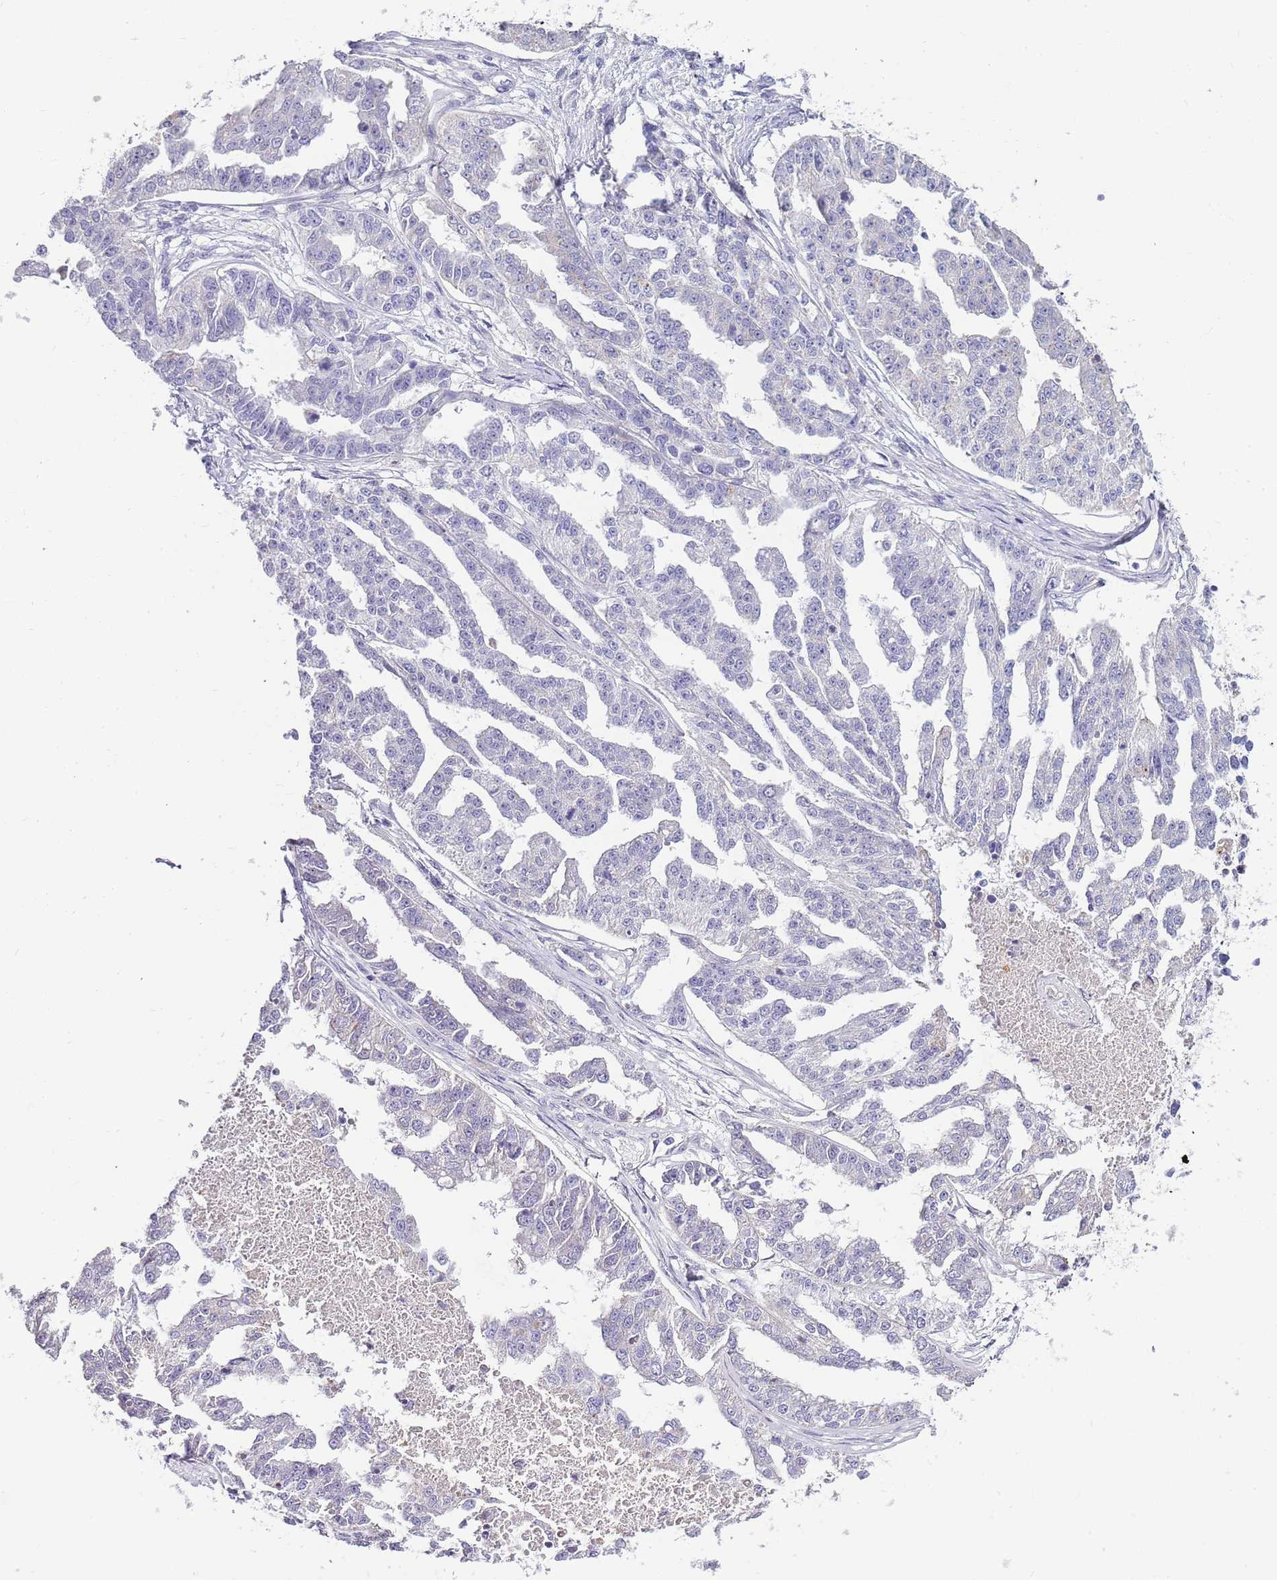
{"staining": {"intensity": "negative", "quantity": "none", "location": "none"}, "tissue": "ovarian cancer", "cell_type": "Tumor cells", "image_type": "cancer", "snomed": [{"axis": "morphology", "description": "Cystadenocarcinoma, serous, NOS"}, {"axis": "topography", "description": "Ovary"}], "caption": "High magnification brightfield microscopy of ovarian cancer (serous cystadenocarcinoma) stained with DAB (brown) and counterstained with hematoxylin (blue): tumor cells show no significant staining.", "gene": "DNAJA3", "patient": {"sex": "female", "age": 58}}